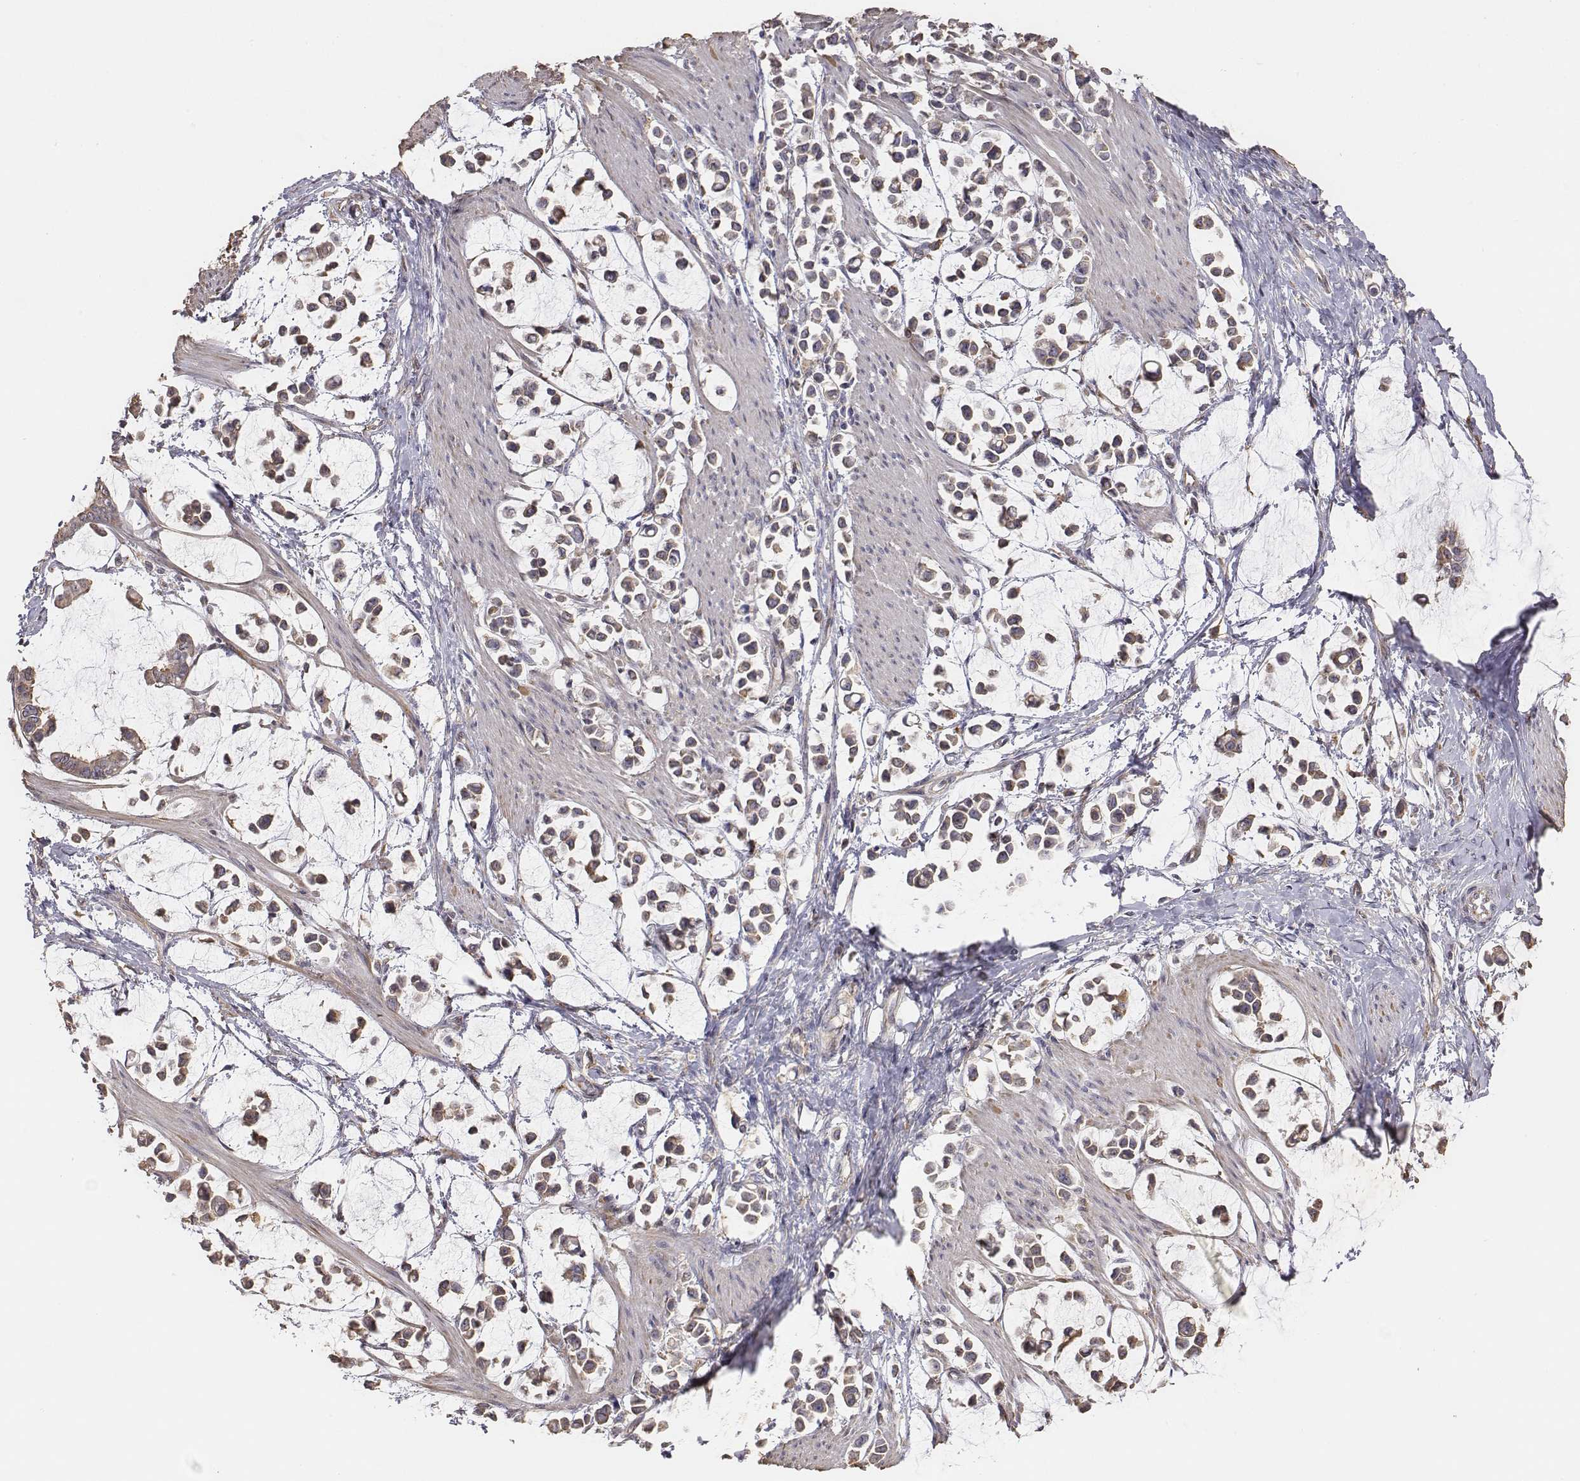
{"staining": {"intensity": "moderate", "quantity": ">75%", "location": "cytoplasmic/membranous"}, "tissue": "stomach cancer", "cell_type": "Tumor cells", "image_type": "cancer", "snomed": [{"axis": "morphology", "description": "Adenocarcinoma, NOS"}, {"axis": "topography", "description": "Stomach"}], "caption": "High-power microscopy captured an immunohistochemistry (IHC) histopathology image of stomach adenocarcinoma, revealing moderate cytoplasmic/membranous staining in about >75% of tumor cells. (DAB IHC, brown staining for protein, blue staining for nuclei).", "gene": "AP1B1", "patient": {"sex": "male", "age": 82}}